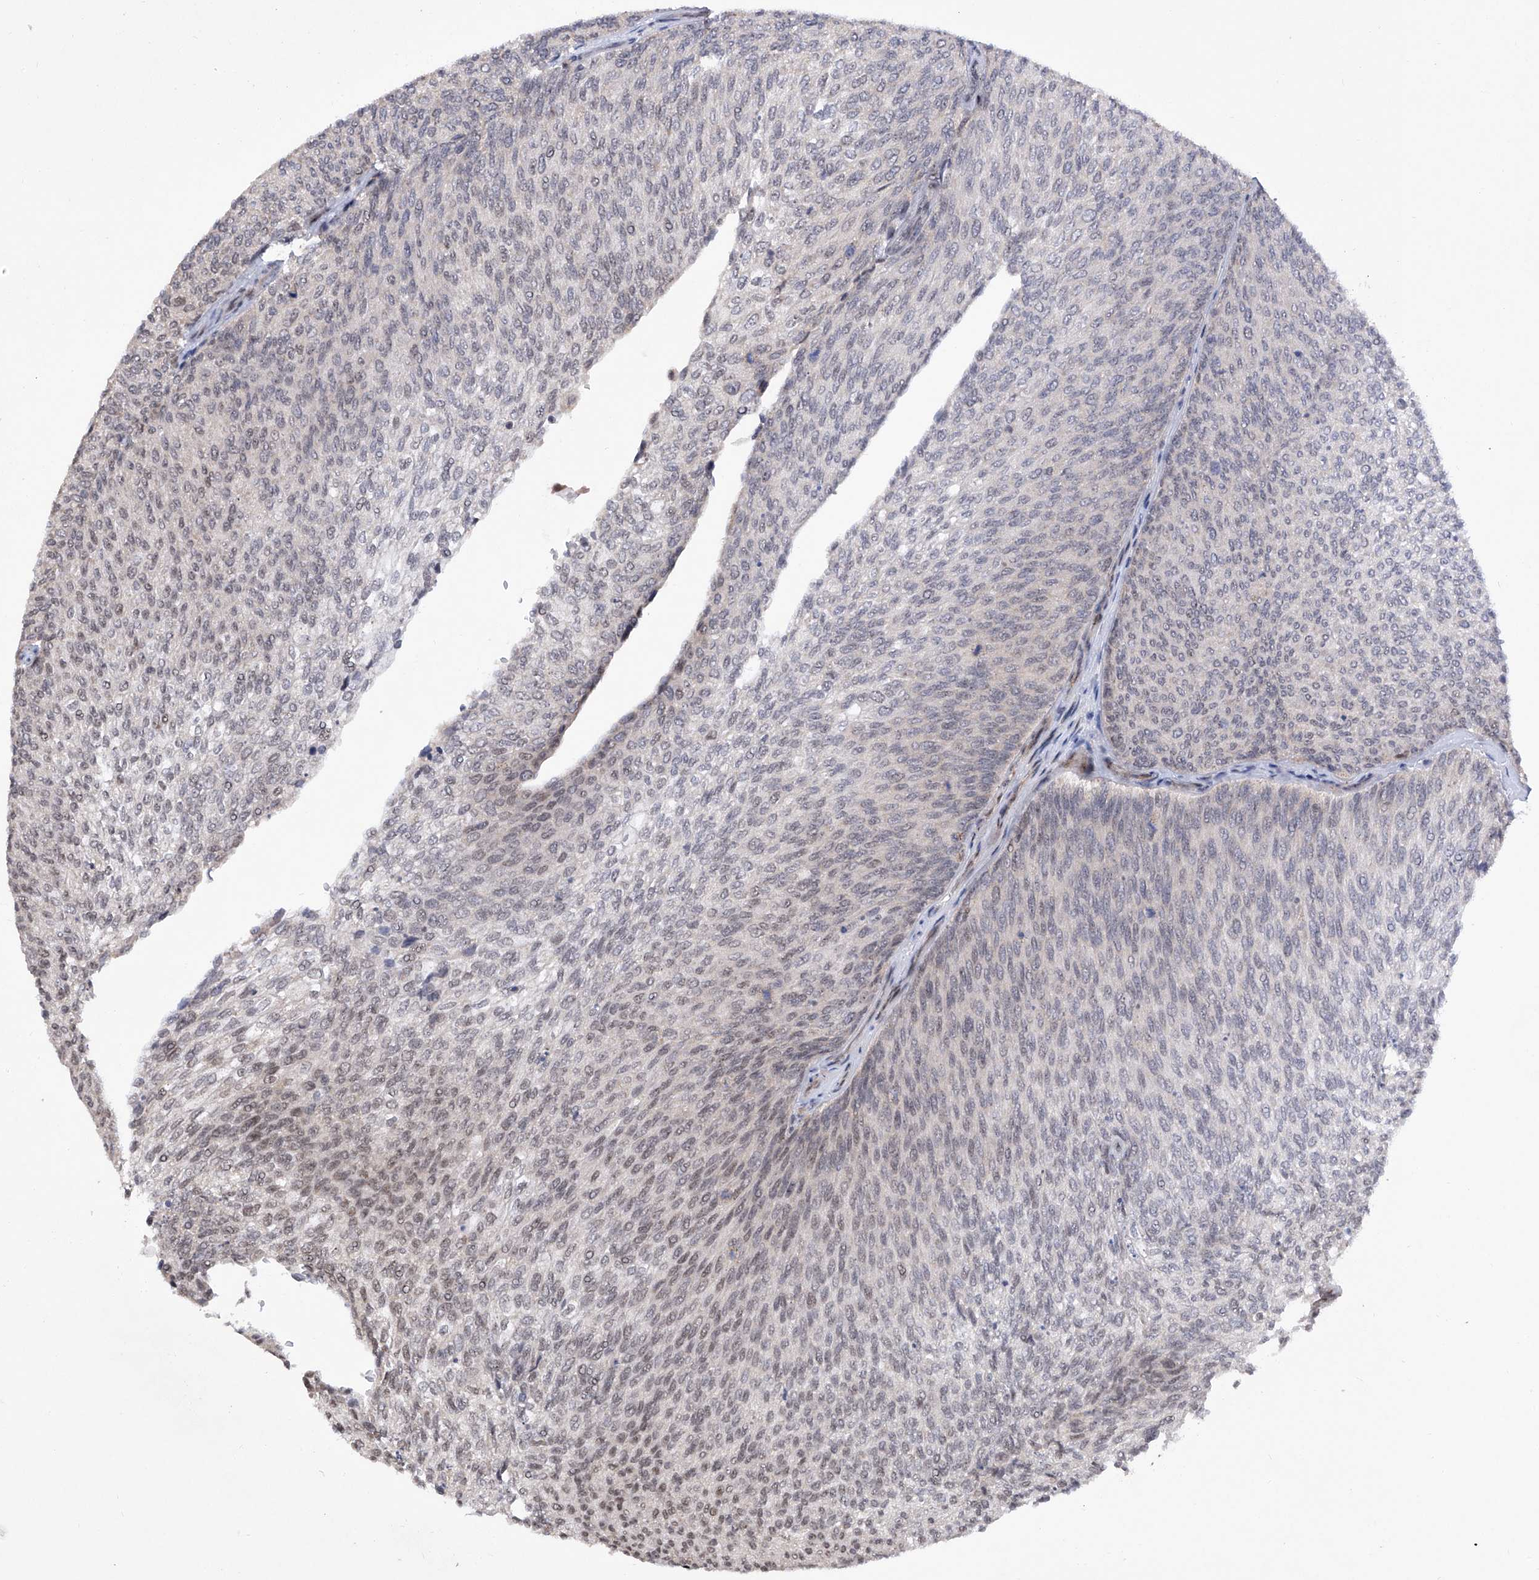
{"staining": {"intensity": "weak", "quantity": "<25%", "location": "nuclear"}, "tissue": "urothelial cancer", "cell_type": "Tumor cells", "image_type": "cancer", "snomed": [{"axis": "morphology", "description": "Urothelial carcinoma, Low grade"}, {"axis": "topography", "description": "Urinary bladder"}], "caption": "DAB immunohistochemical staining of urothelial cancer reveals no significant expression in tumor cells.", "gene": "RAD54L", "patient": {"sex": "female", "age": 79}}